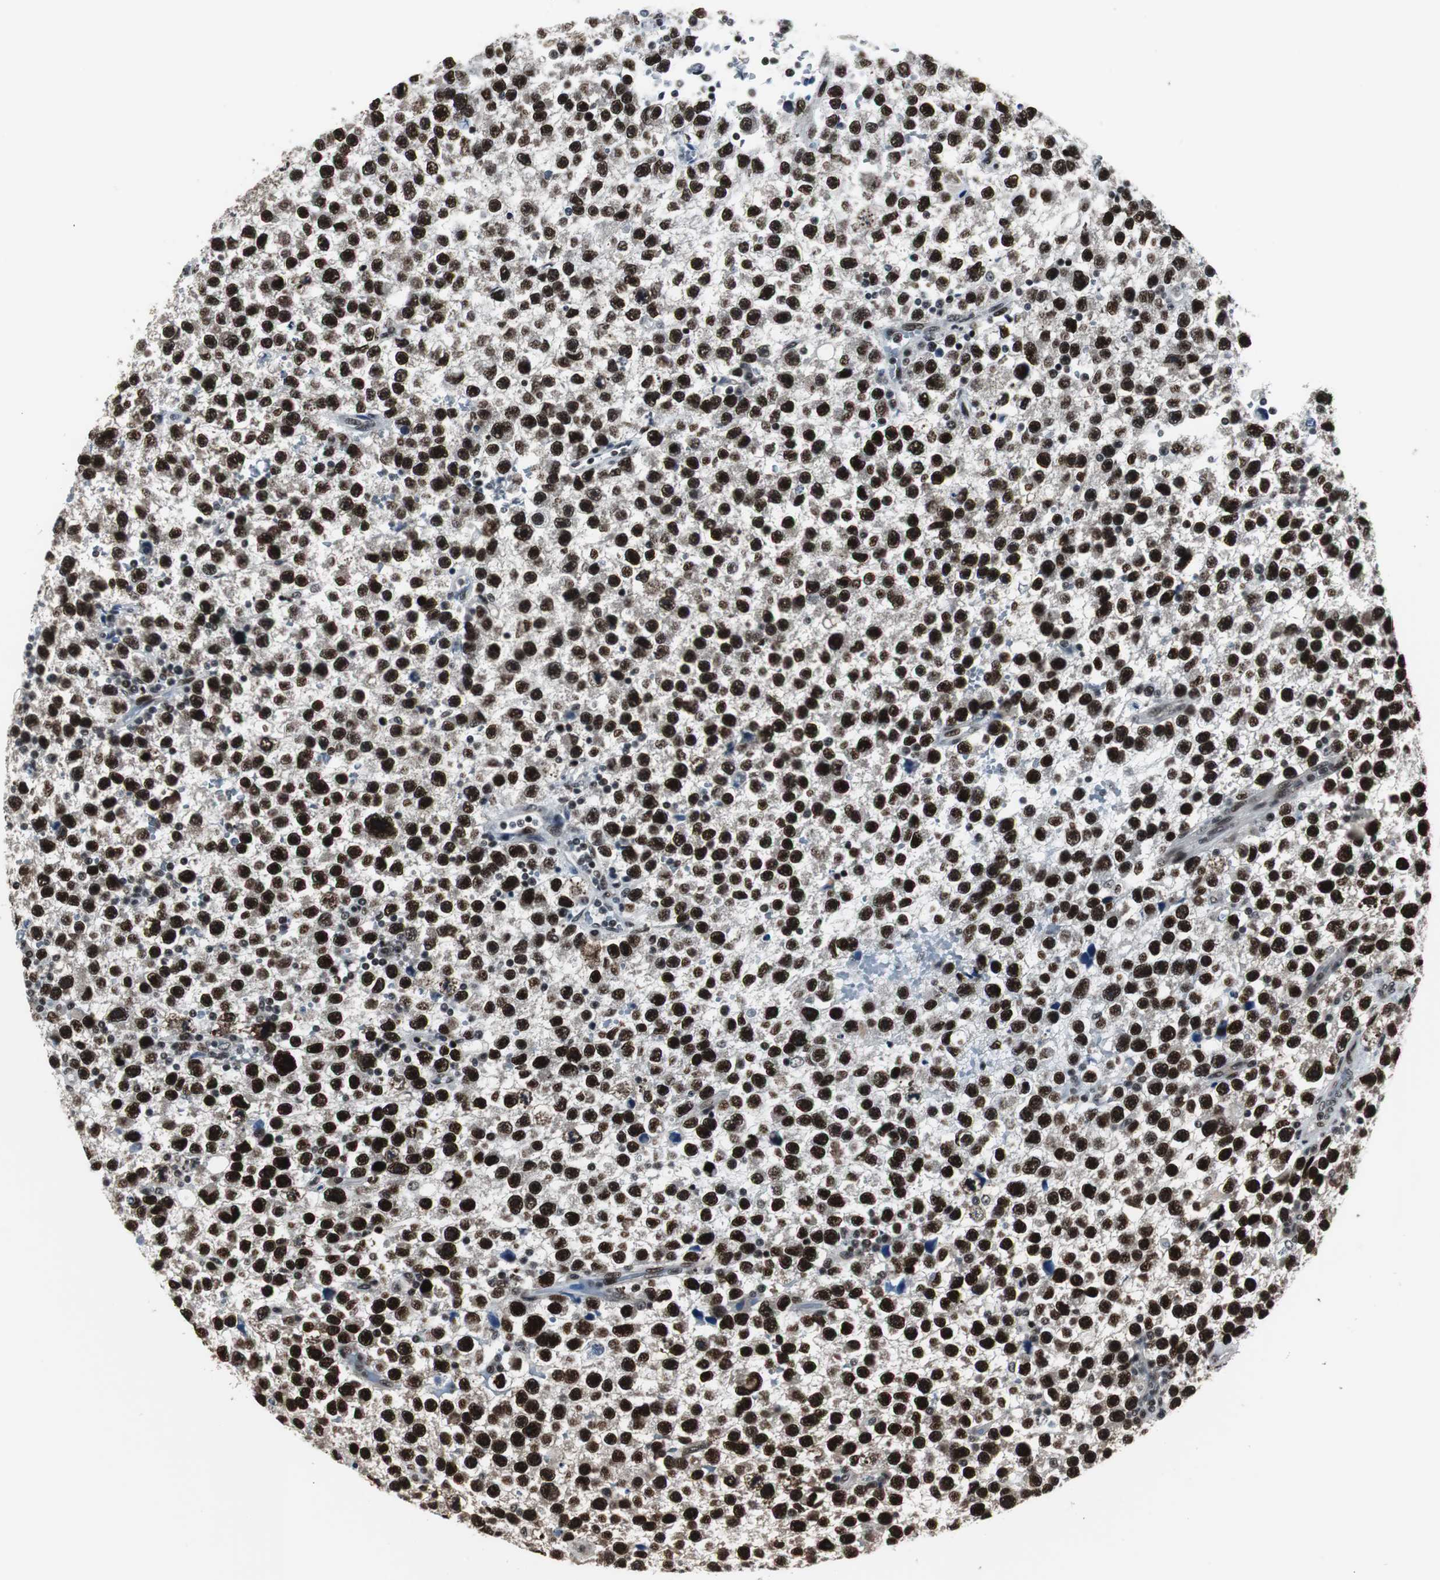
{"staining": {"intensity": "strong", "quantity": ">75%", "location": "nuclear"}, "tissue": "testis cancer", "cell_type": "Tumor cells", "image_type": "cancer", "snomed": [{"axis": "morphology", "description": "Seminoma, NOS"}, {"axis": "topography", "description": "Testis"}], "caption": "Seminoma (testis) stained for a protein shows strong nuclear positivity in tumor cells. (IHC, brightfield microscopy, high magnification).", "gene": "CDK9", "patient": {"sex": "male", "age": 33}}